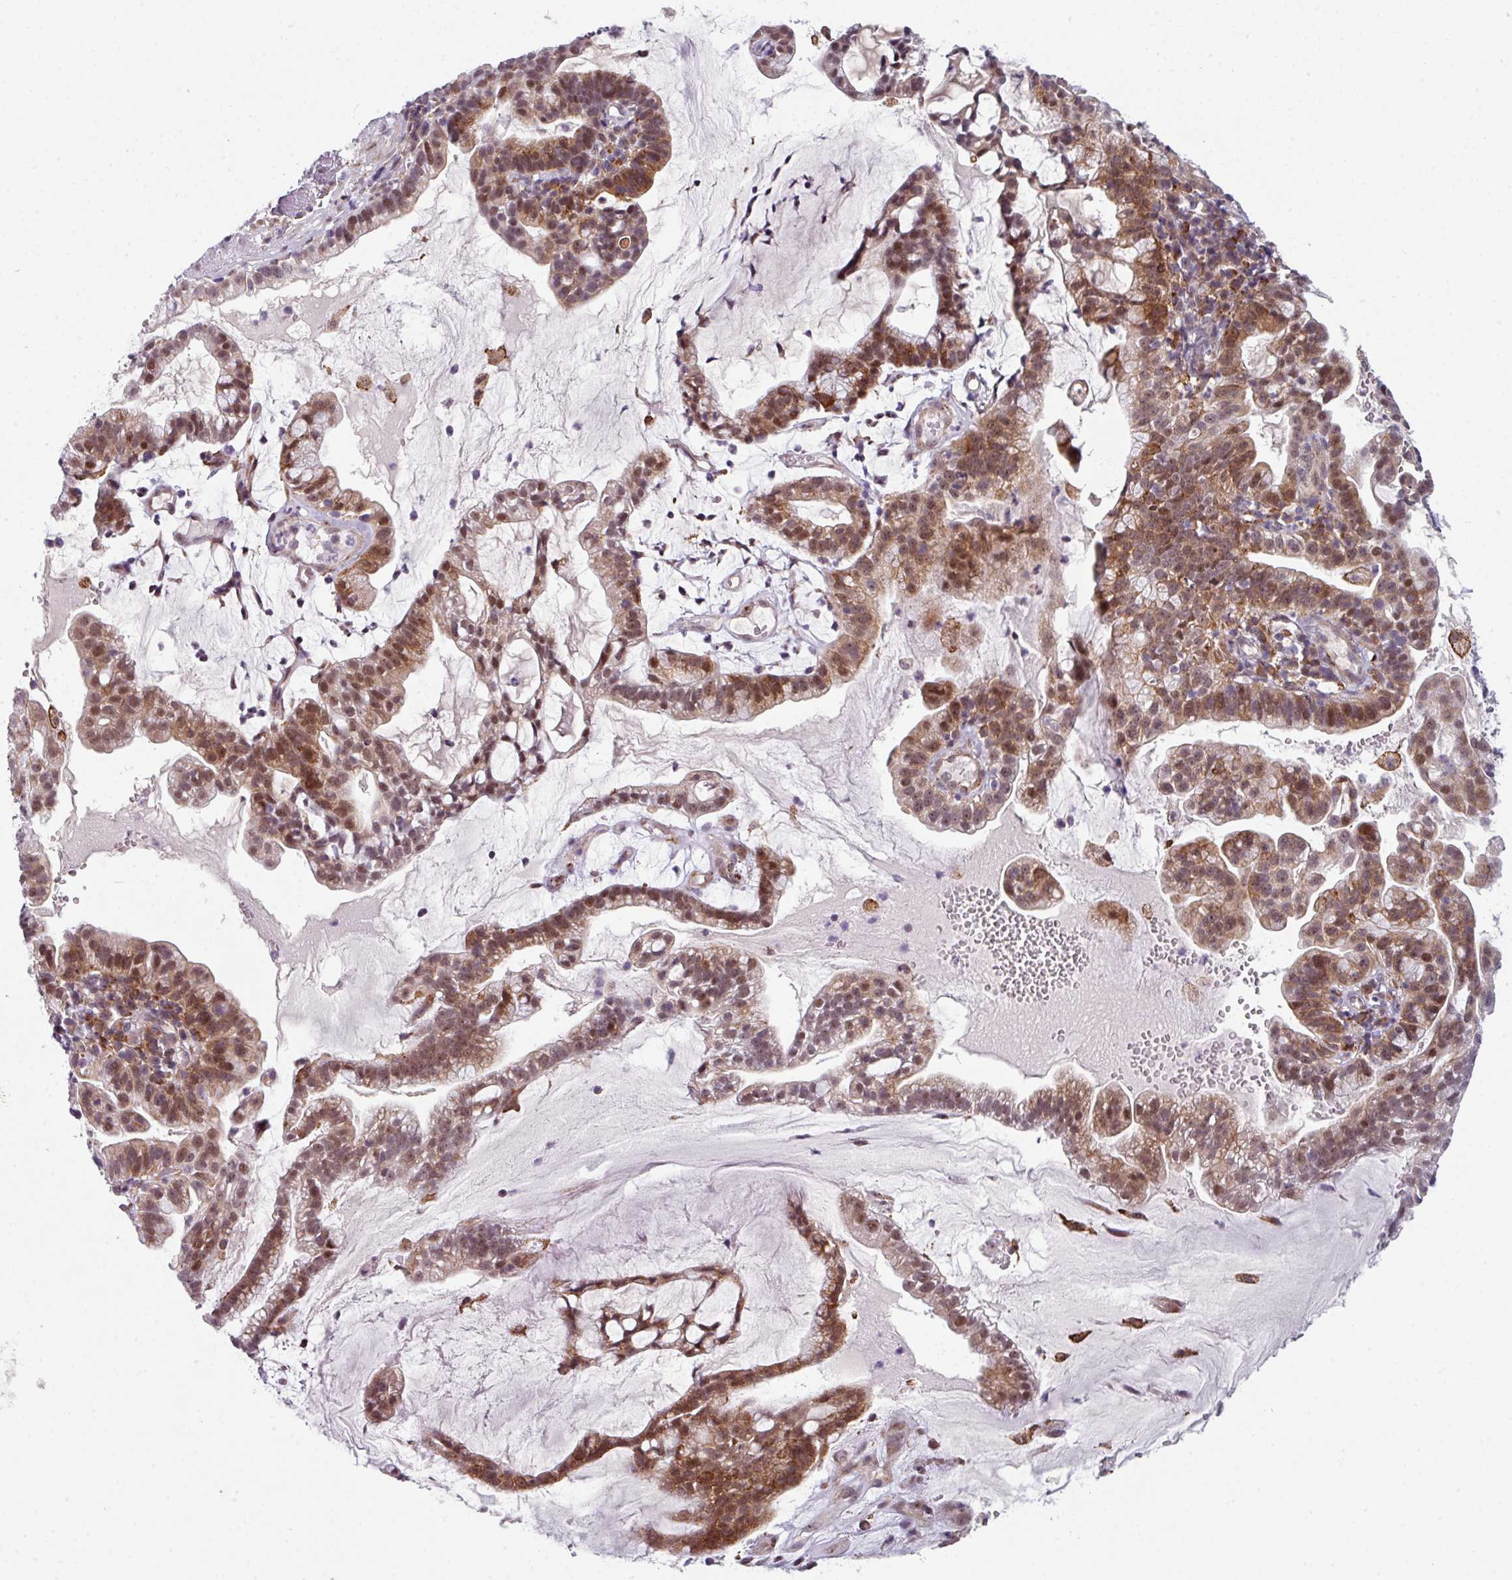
{"staining": {"intensity": "moderate", "quantity": ">75%", "location": "cytoplasmic/membranous,nuclear"}, "tissue": "cervical cancer", "cell_type": "Tumor cells", "image_type": "cancer", "snomed": [{"axis": "morphology", "description": "Adenocarcinoma, NOS"}, {"axis": "topography", "description": "Cervix"}], "caption": "Tumor cells exhibit medium levels of moderate cytoplasmic/membranous and nuclear expression in approximately >75% of cells in human adenocarcinoma (cervical). The staining was performed using DAB, with brown indicating positive protein expression. Nuclei are stained blue with hematoxylin.", "gene": "BMS1", "patient": {"sex": "female", "age": 41}}